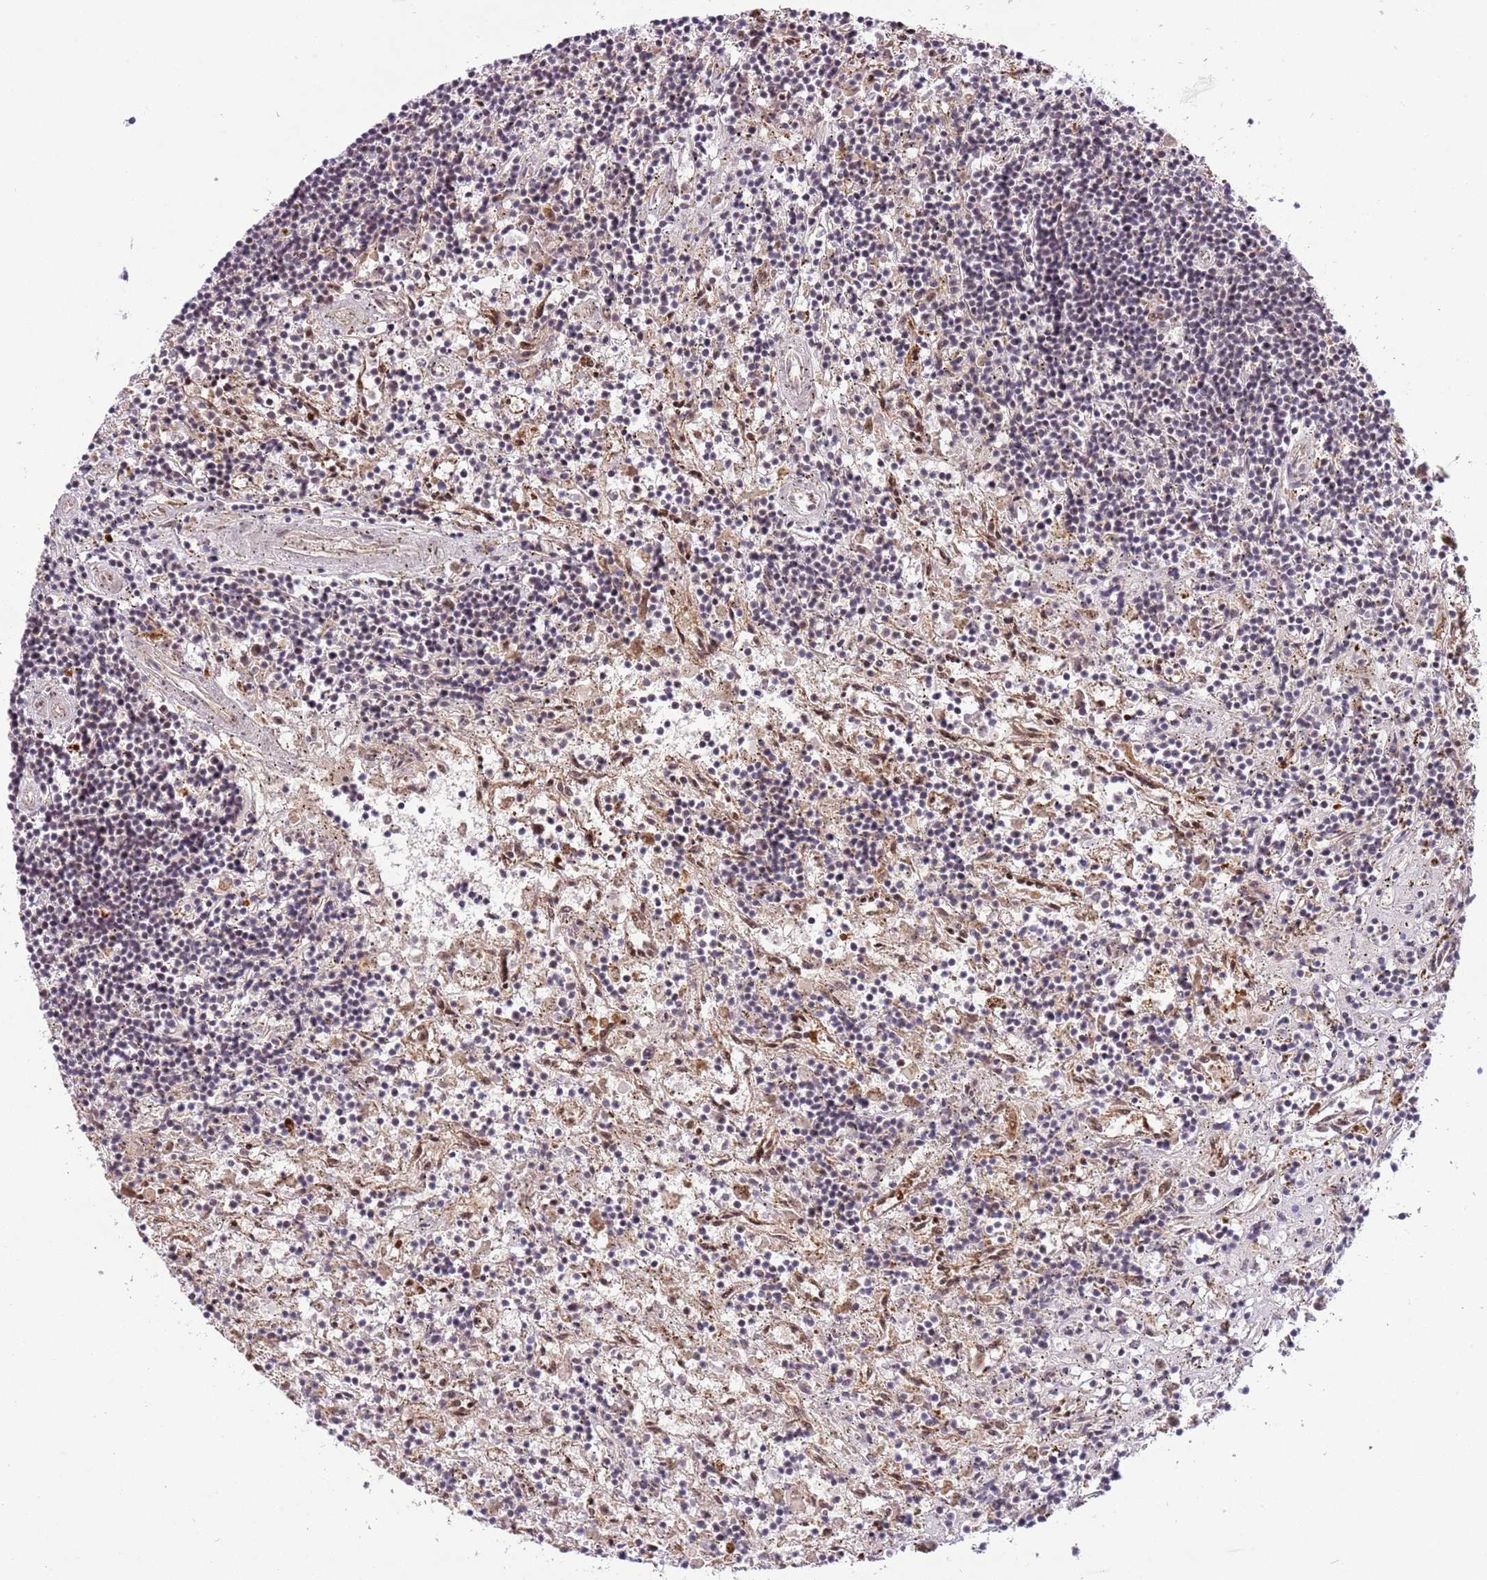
{"staining": {"intensity": "negative", "quantity": "none", "location": "none"}, "tissue": "lymphoma", "cell_type": "Tumor cells", "image_type": "cancer", "snomed": [{"axis": "morphology", "description": "Malignant lymphoma, non-Hodgkin's type, Low grade"}, {"axis": "topography", "description": "Spleen"}], "caption": "Lymphoma stained for a protein using immunohistochemistry demonstrates no staining tumor cells.", "gene": "TRIM27", "patient": {"sex": "male", "age": 76}}